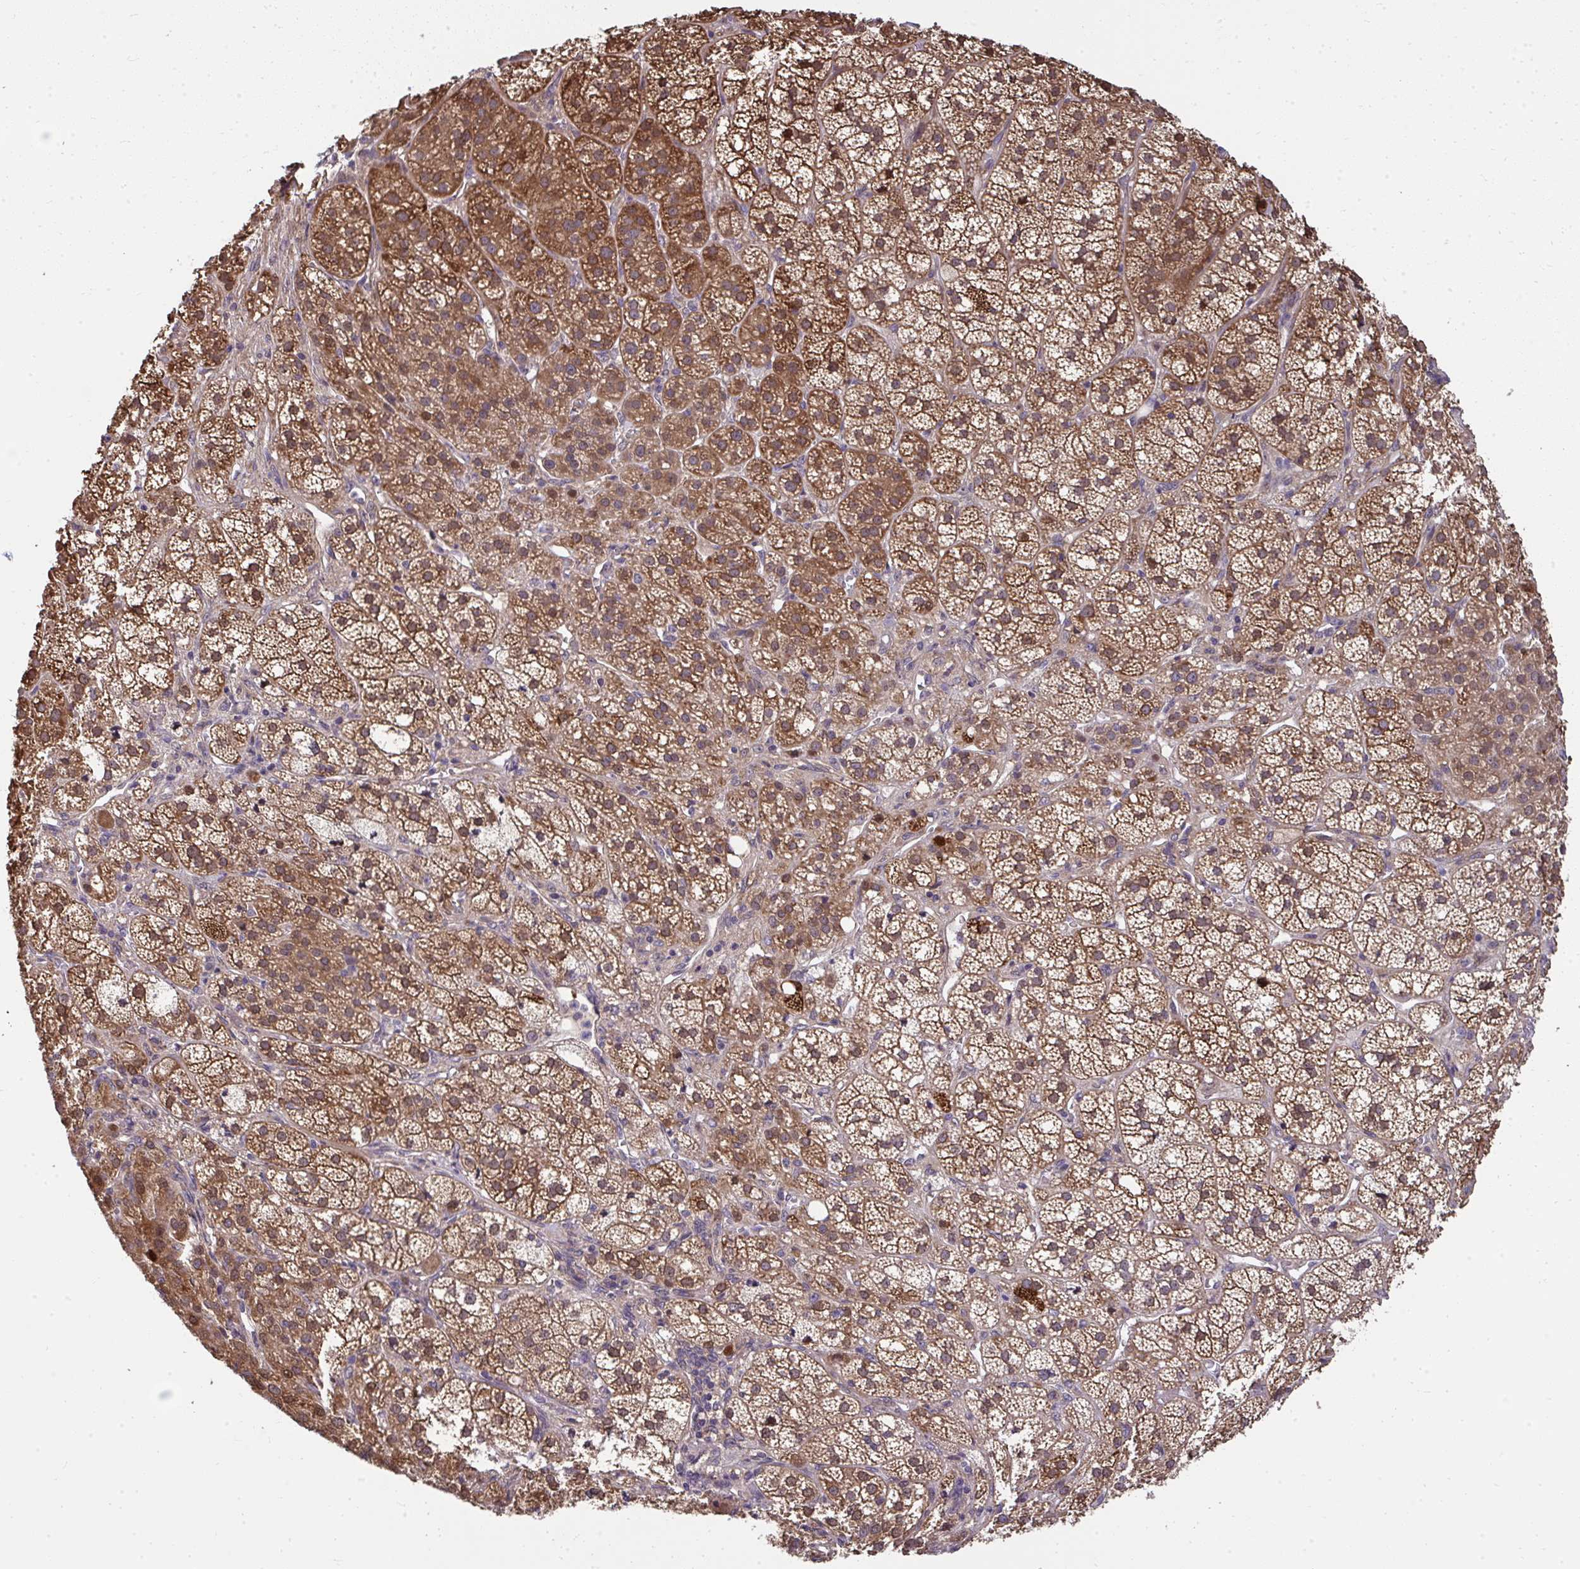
{"staining": {"intensity": "strong", "quantity": ">75%", "location": "cytoplasmic/membranous,nuclear"}, "tissue": "adrenal gland", "cell_type": "Glandular cells", "image_type": "normal", "snomed": [{"axis": "morphology", "description": "Normal tissue, NOS"}, {"axis": "topography", "description": "Adrenal gland"}], "caption": "Unremarkable adrenal gland shows strong cytoplasmic/membranous,nuclear staining in approximately >75% of glandular cells Immunohistochemistry (ihc) stains the protein in brown and the nuclei are stained blue..", "gene": "RDH14", "patient": {"sex": "female", "age": 60}}